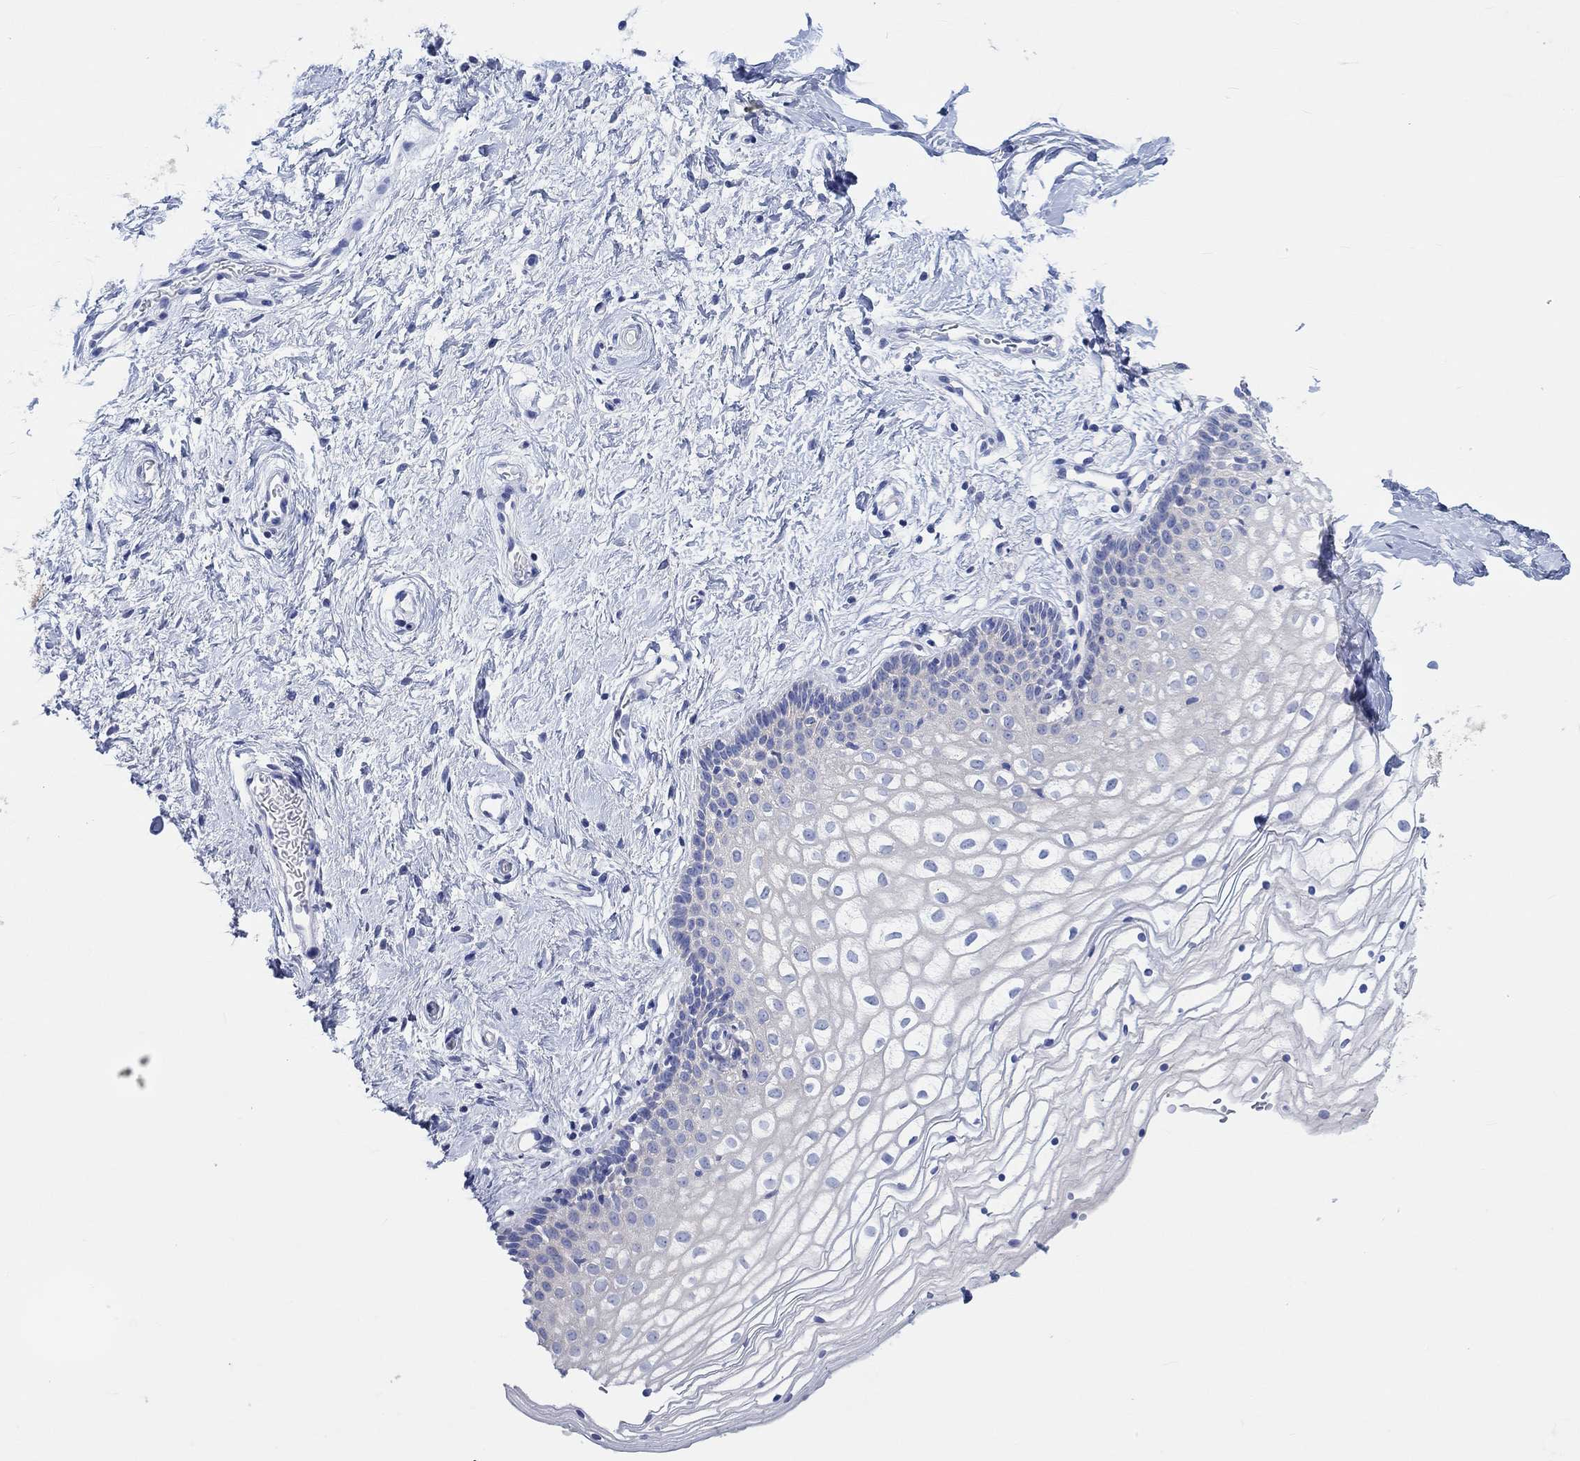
{"staining": {"intensity": "negative", "quantity": "none", "location": "none"}, "tissue": "vagina", "cell_type": "Squamous epithelial cells", "image_type": "normal", "snomed": [{"axis": "morphology", "description": "Normal tissue, NOS"}, {"axis": "topography", "description": "Vagina"}], "caption": "DAB (3,3'-diaminobenzidine) immunohistochemical staining of normal human vagina displays no significant staining in squamous epithelial cells. (IHC, brightfield microscopy, high magnification).", "gene": "REEP6", "patient": {"sex": "female", "age": 36}}